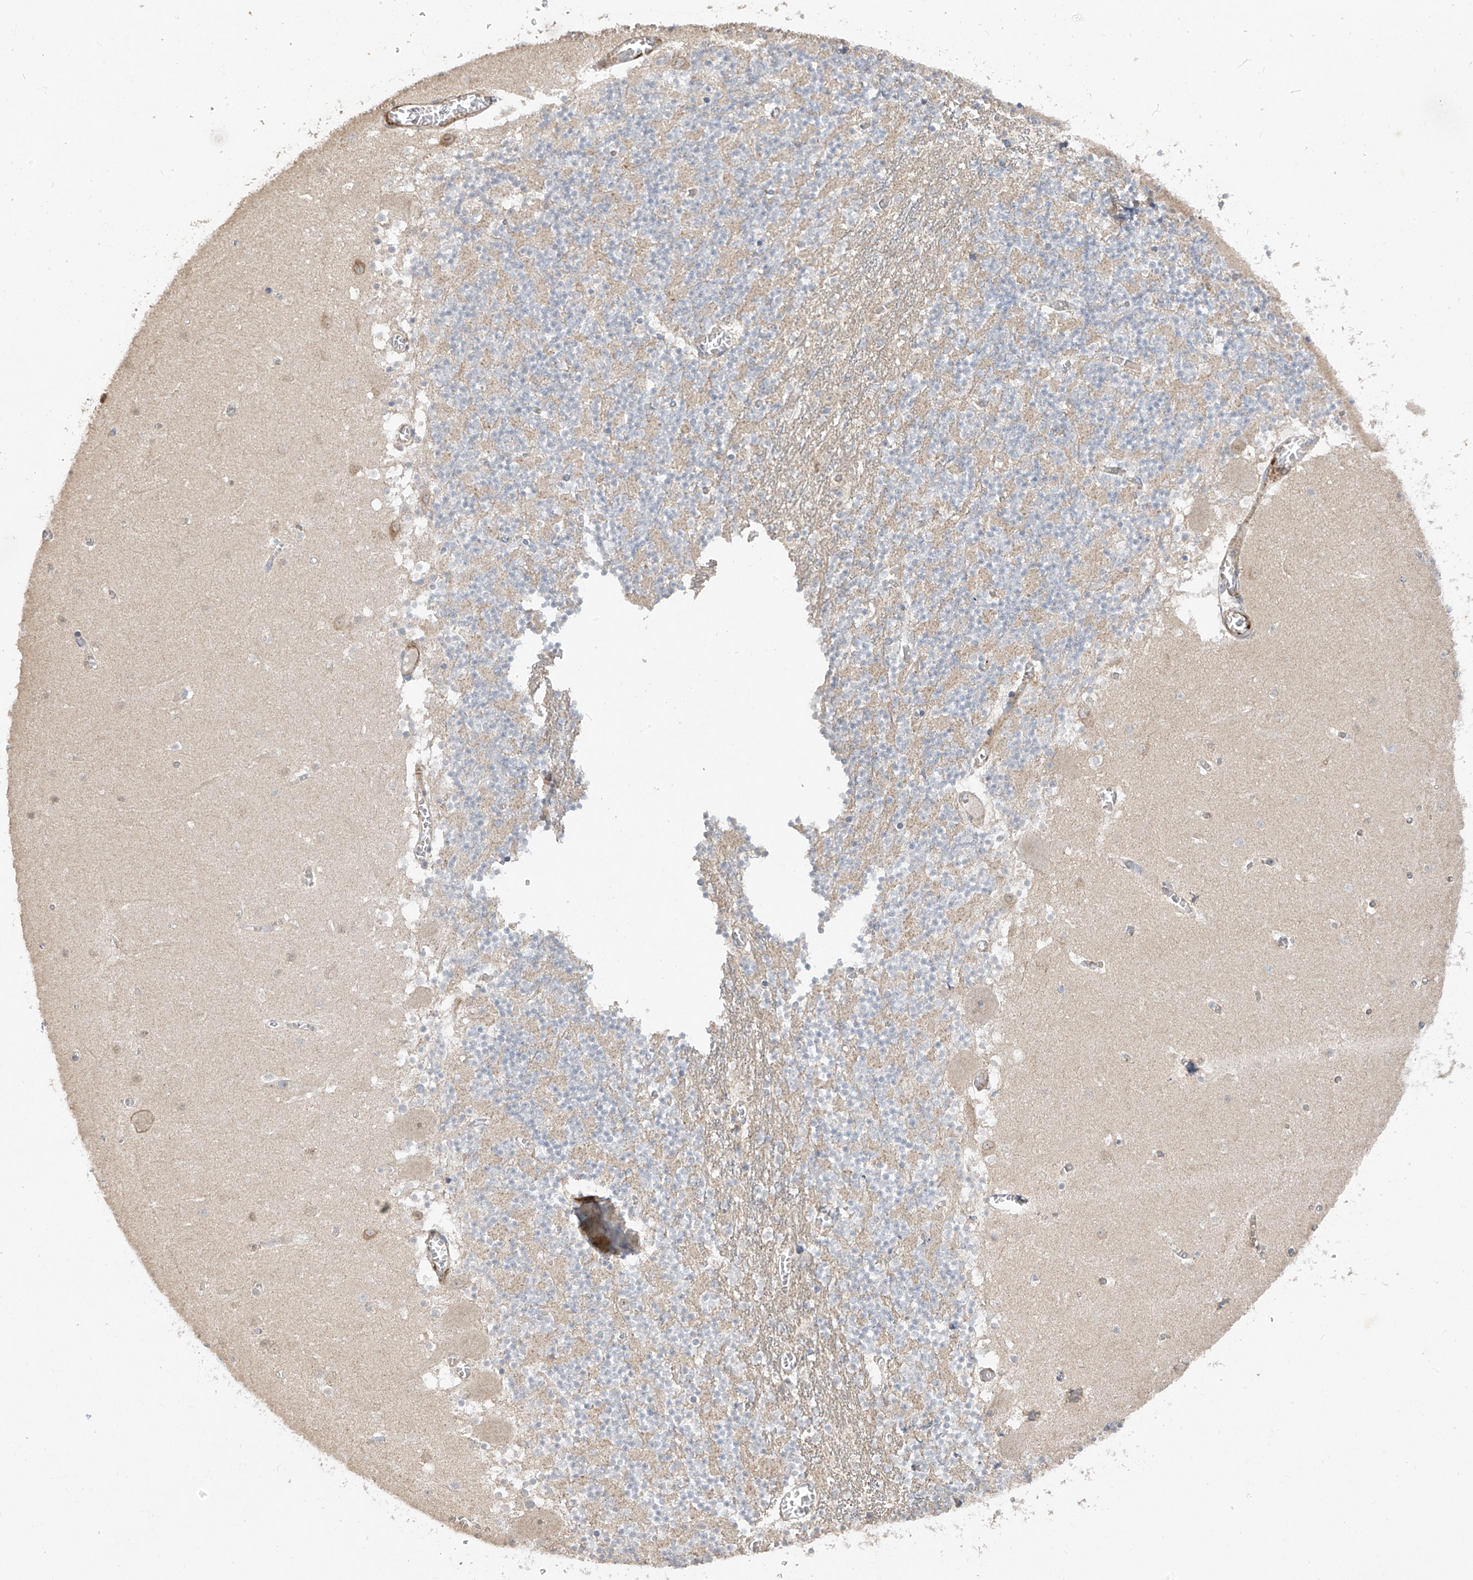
{"staining": {"intensity": "weak", "quantity": "25%-75%", "location": "cytoplasmic/membranous"}, "tissue": "cerebellum", "cell_type": "Cells in granular layer", "image_type": "normal", "snomed": [{"axis": "morphology", "description": "Normal tissue, NOS"}, {"axis": "topography", "description": "Cerebellum"}], "caption": "Cells in granular layer show low levels of weak cytoplasmic/membranous expression in approximately 25%-75% of cells in benign human cerebellum.", "gene": "DCDC2", "patient": {"sex": "female", "age": 28}}